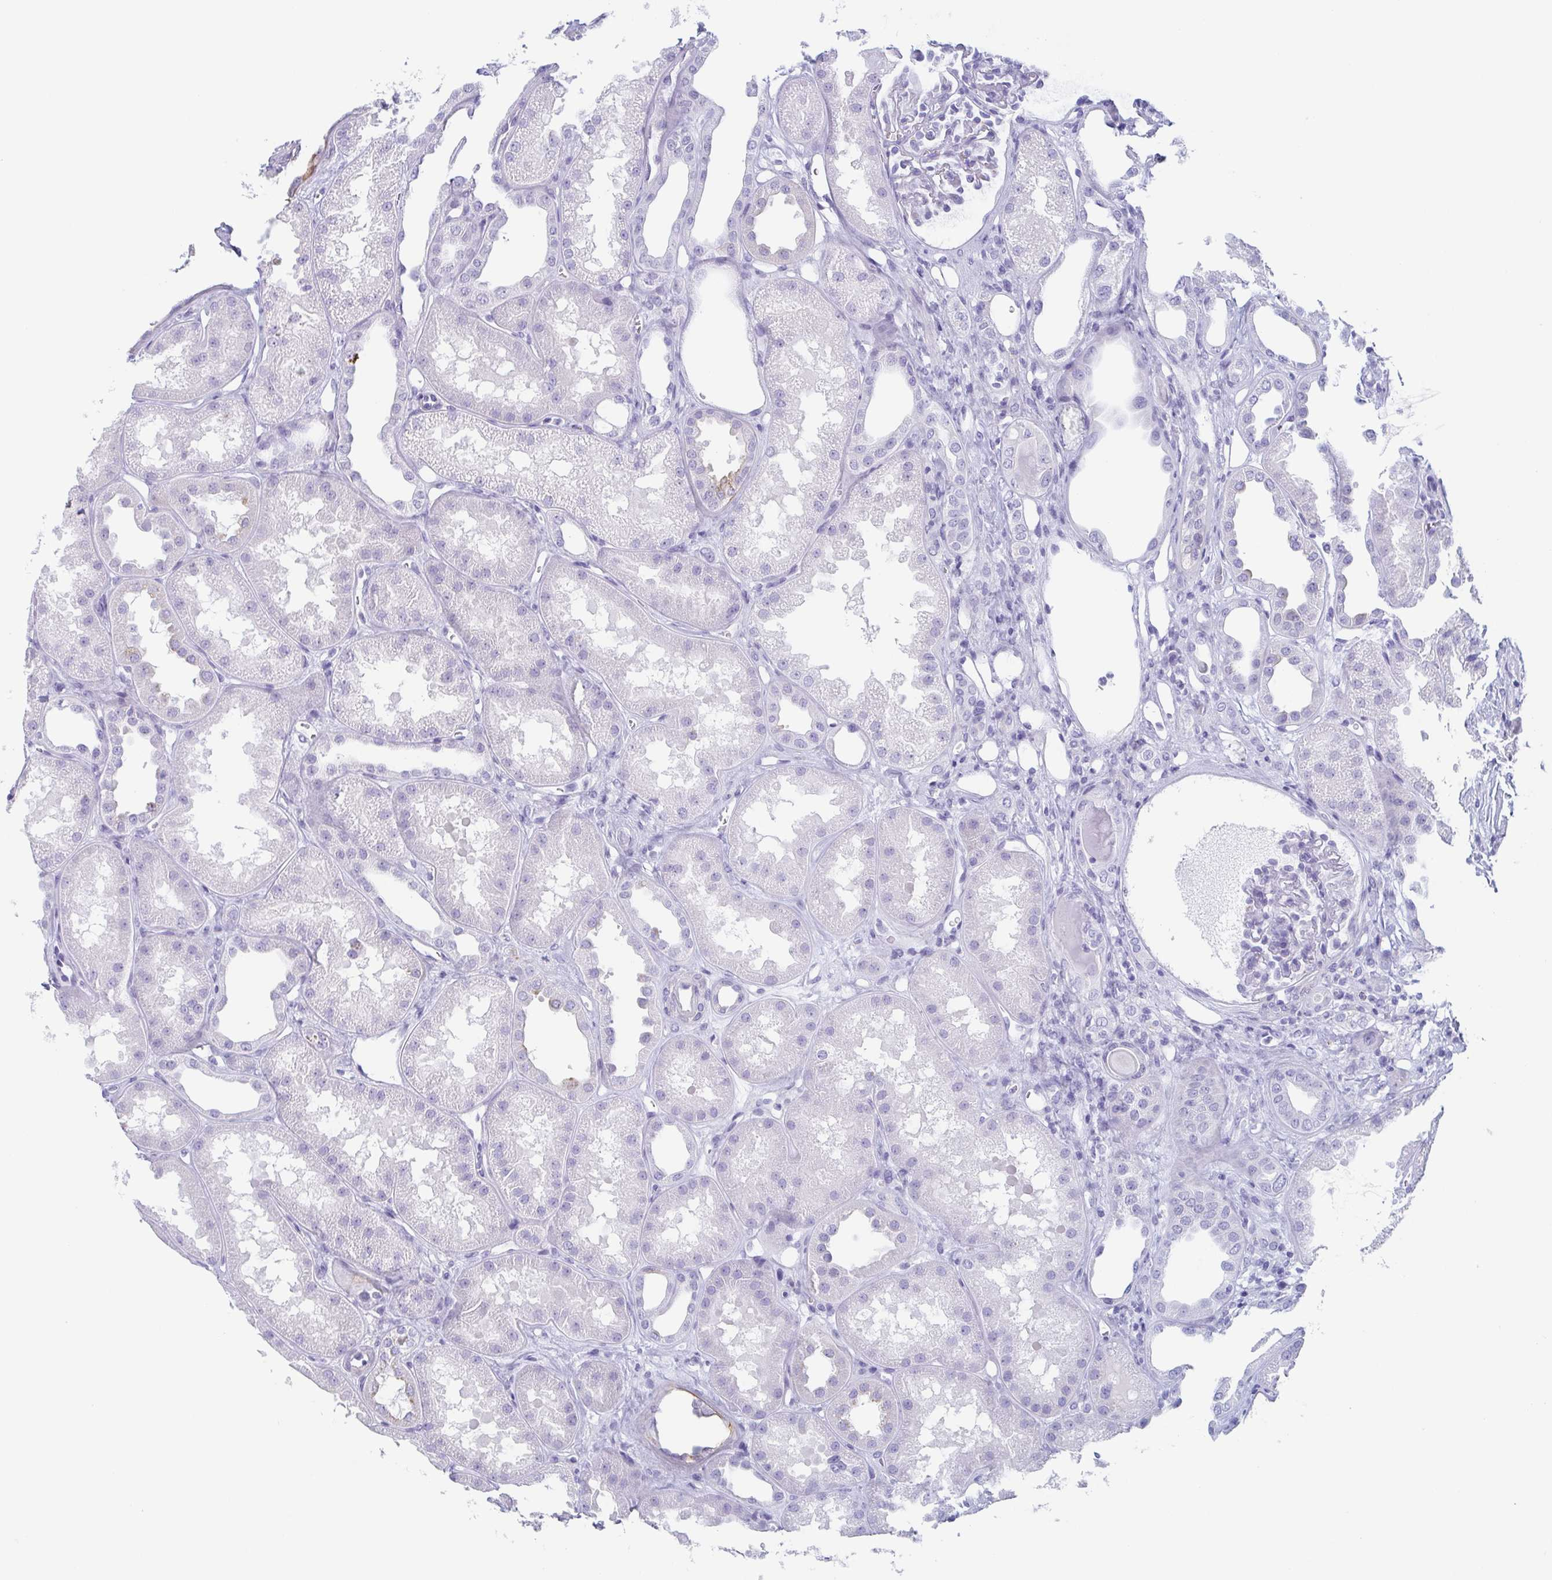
{"staining": {"intensity": "negative", "quantity": "none", "location": "none"}, "tissue": "kidney", "cell_type": "Cells in glomeruli", "image_type": "normal", "snomed": [{"axis": "morphology", "description": "Normal tissue, NOS"}, {"axis": "topography", "description": "Kidney"}], "caption": "Cells in glomeruli are negative for protein expression in benign human kidney. (Brightfield microscopy of DAB immunohistochemistry at high magnification).", "gene": "TAGLN3", "patient": {"sex": "male", "age": 61}}